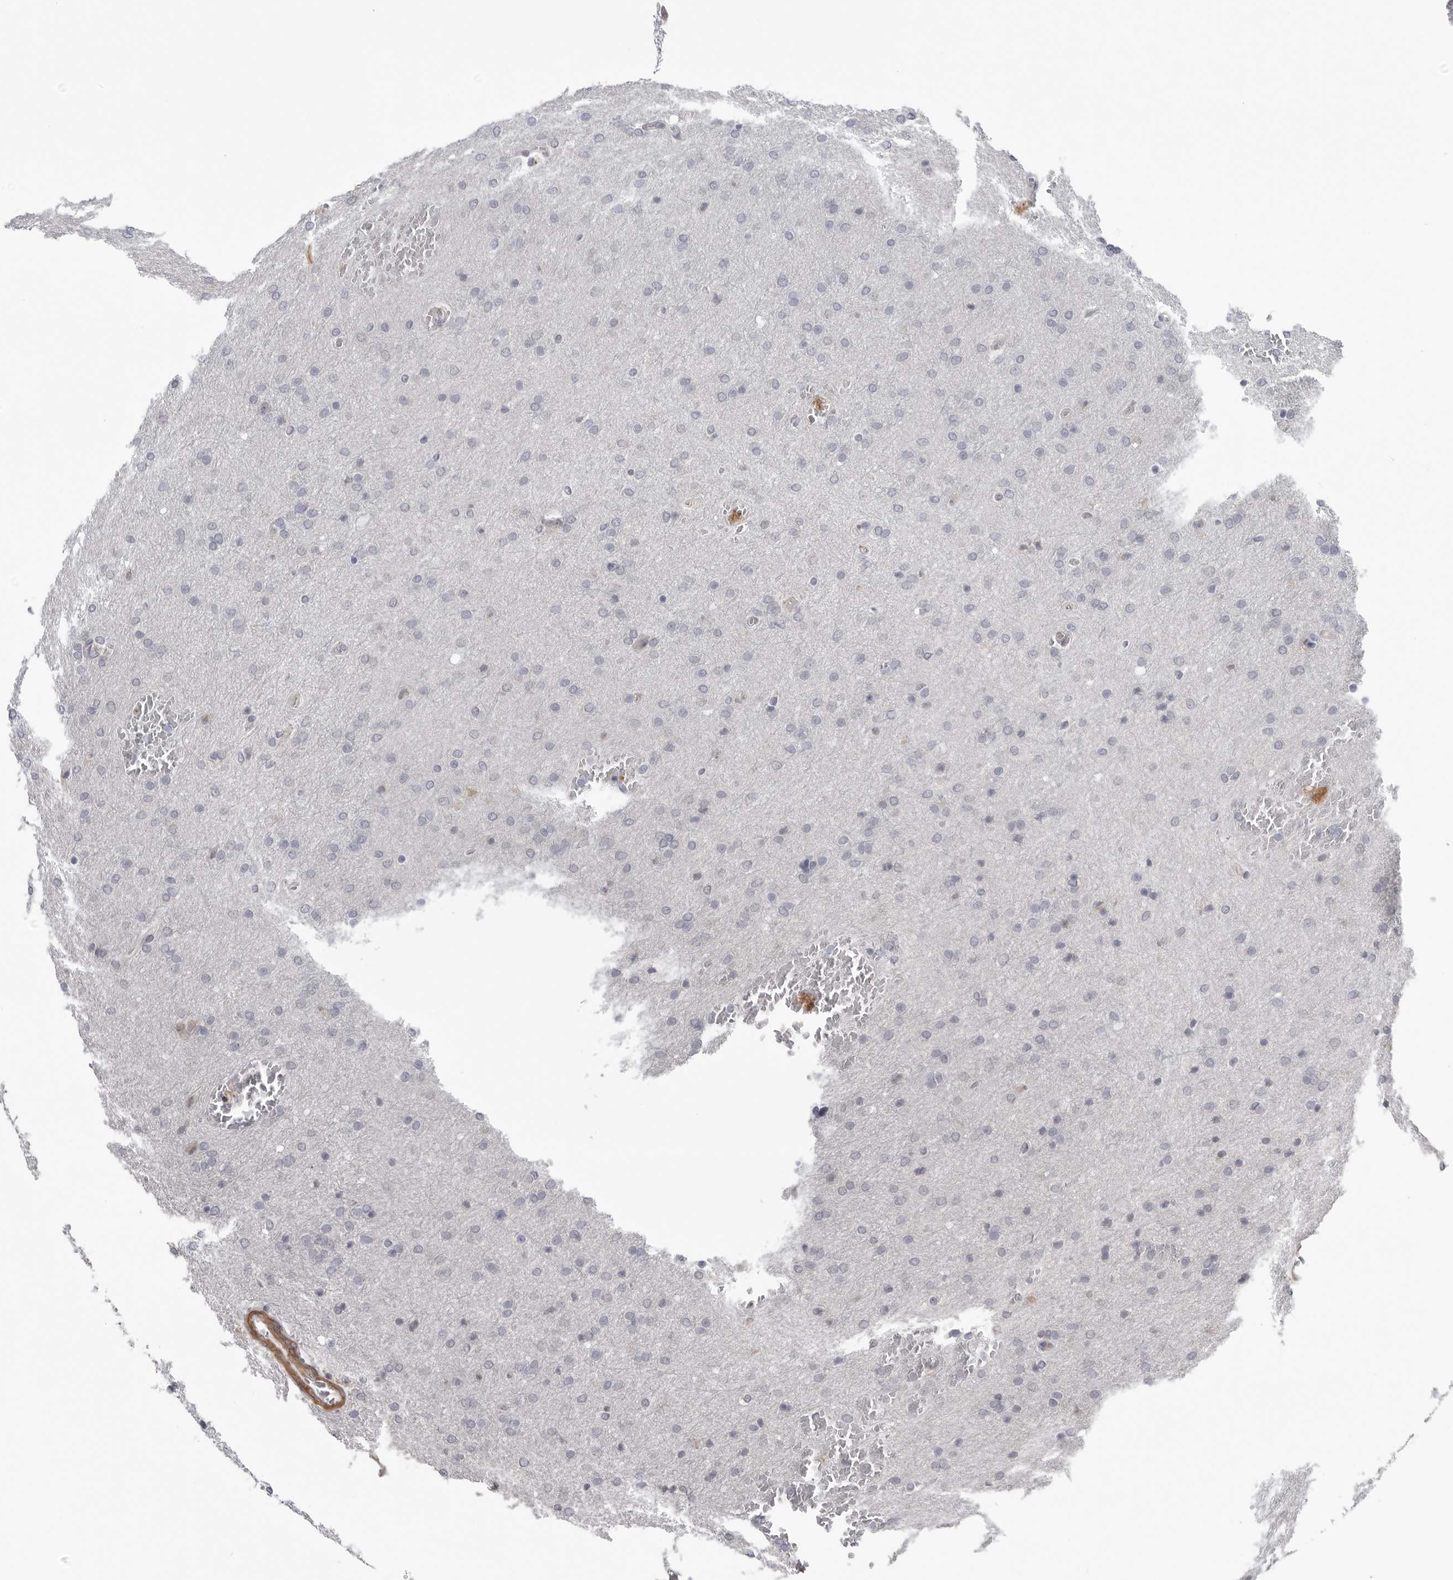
{"staining": {"intensity": "negative", "quantity": "none", "location": "none"}, "tissue": "glioma", "cell_type": "Tumor cells", "image_type": "cancer", "snomed": [{"axis": "morphology", "description": "Glioma, malignant, Low grade"}, {"axis": "topography", "description": "Brain"}], "caption": "High magnification brightfield microscopy of glioma stained with DAB (brown) and counterstained with hematoxylin (blue): tumor cells show no significant staining.", "gene": "SCP2", "patient": {"sex": "female", "age": 37}}